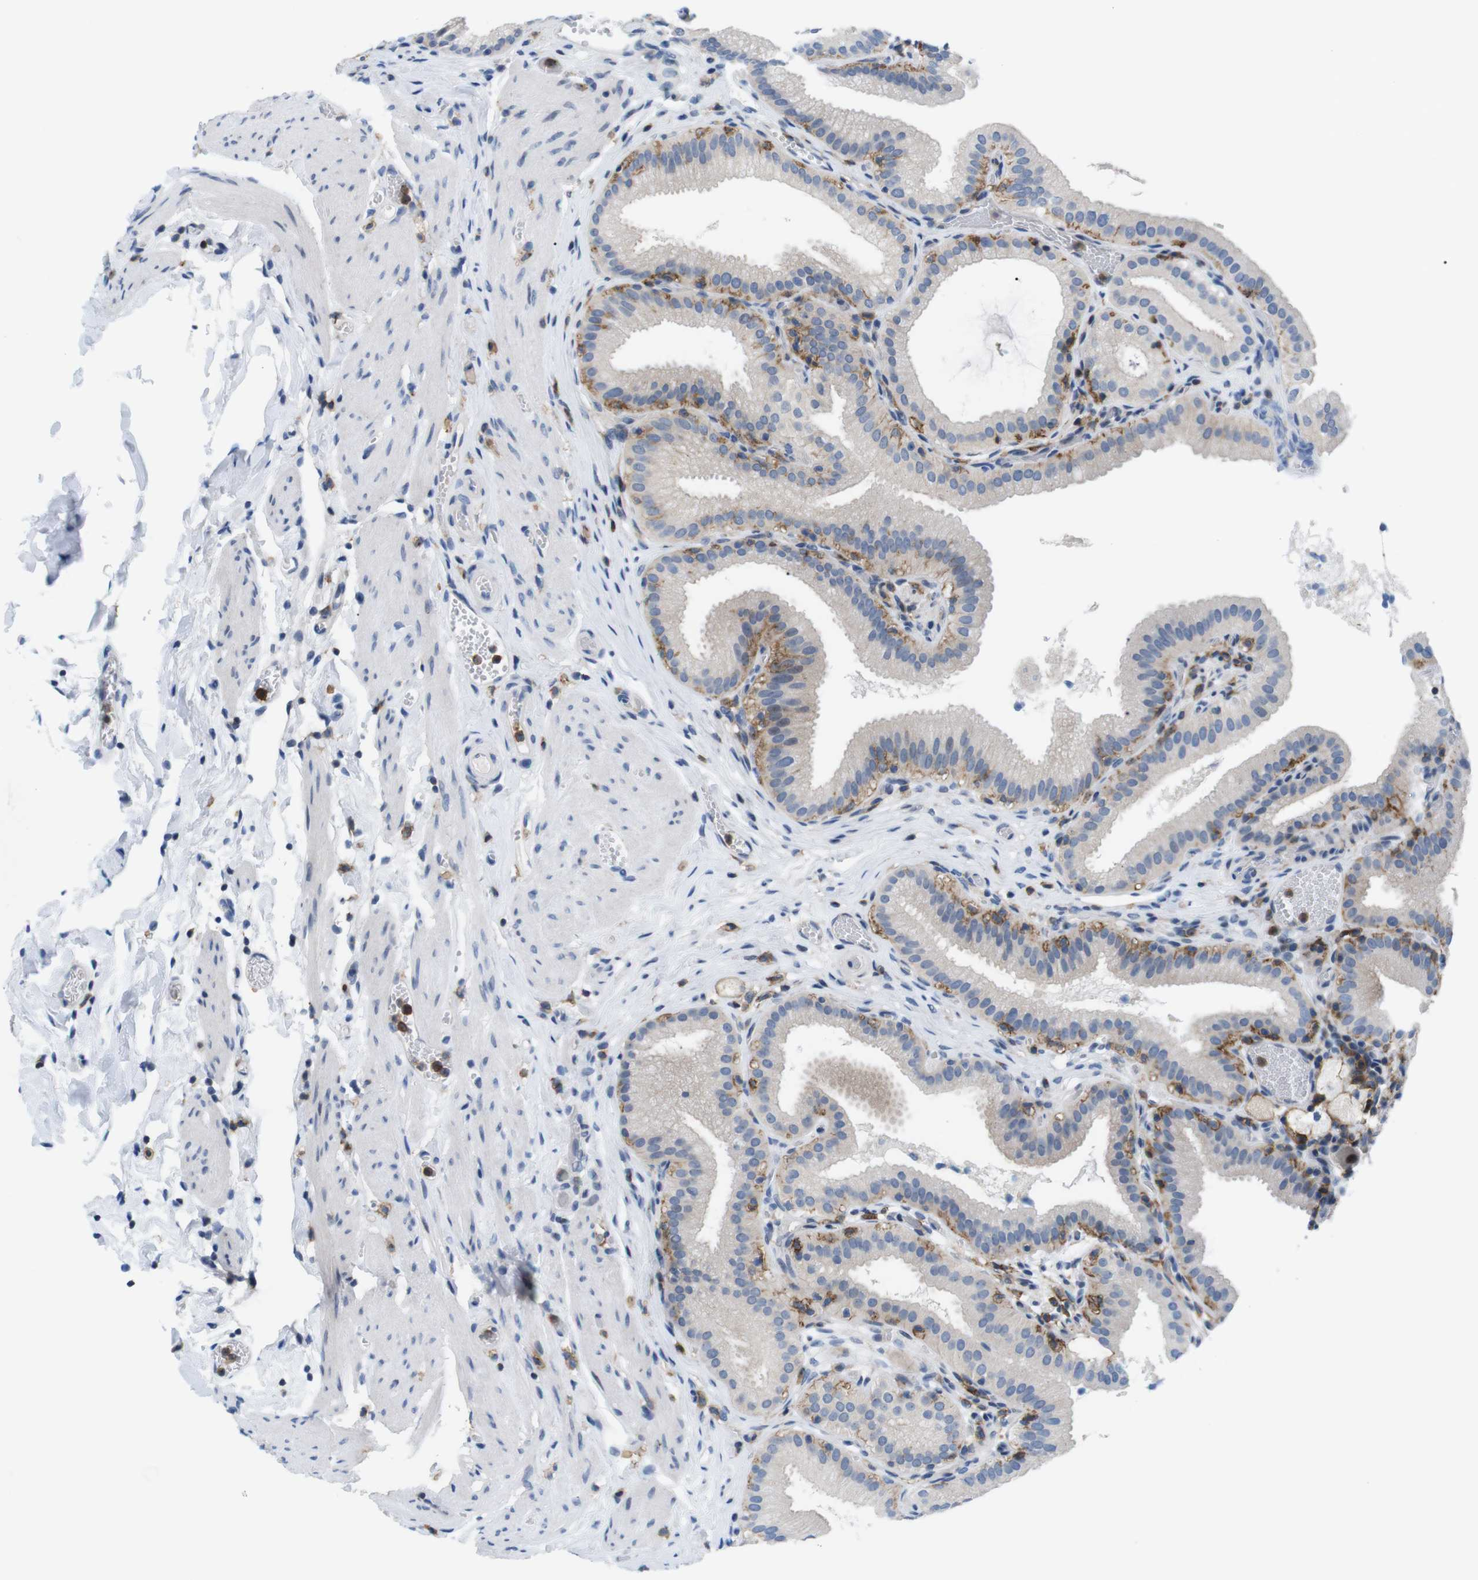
{"staining": {"intensity": "moderate", "quantity": "<25%", "location": "cytoplasmic/membranous"}, "tissue": "gallbladder", "cell_type": "Glandular cells", "image_type": "normal", "snomed": [{"axis": "morphology", "description": "Normal tissue, NOS"}, {"axis": "topography", "description": "Gallbladder"}], "caption": "Immunohistochemistry (IHC) histopathology image of benign human gallbladder stained for a protein (brown), which displays low levels of moderate cytoplasmic/membranous expression in about <25% of glandular cells.", "gene": "CD300C", "patient": {"sex": "male", "age": 54}}